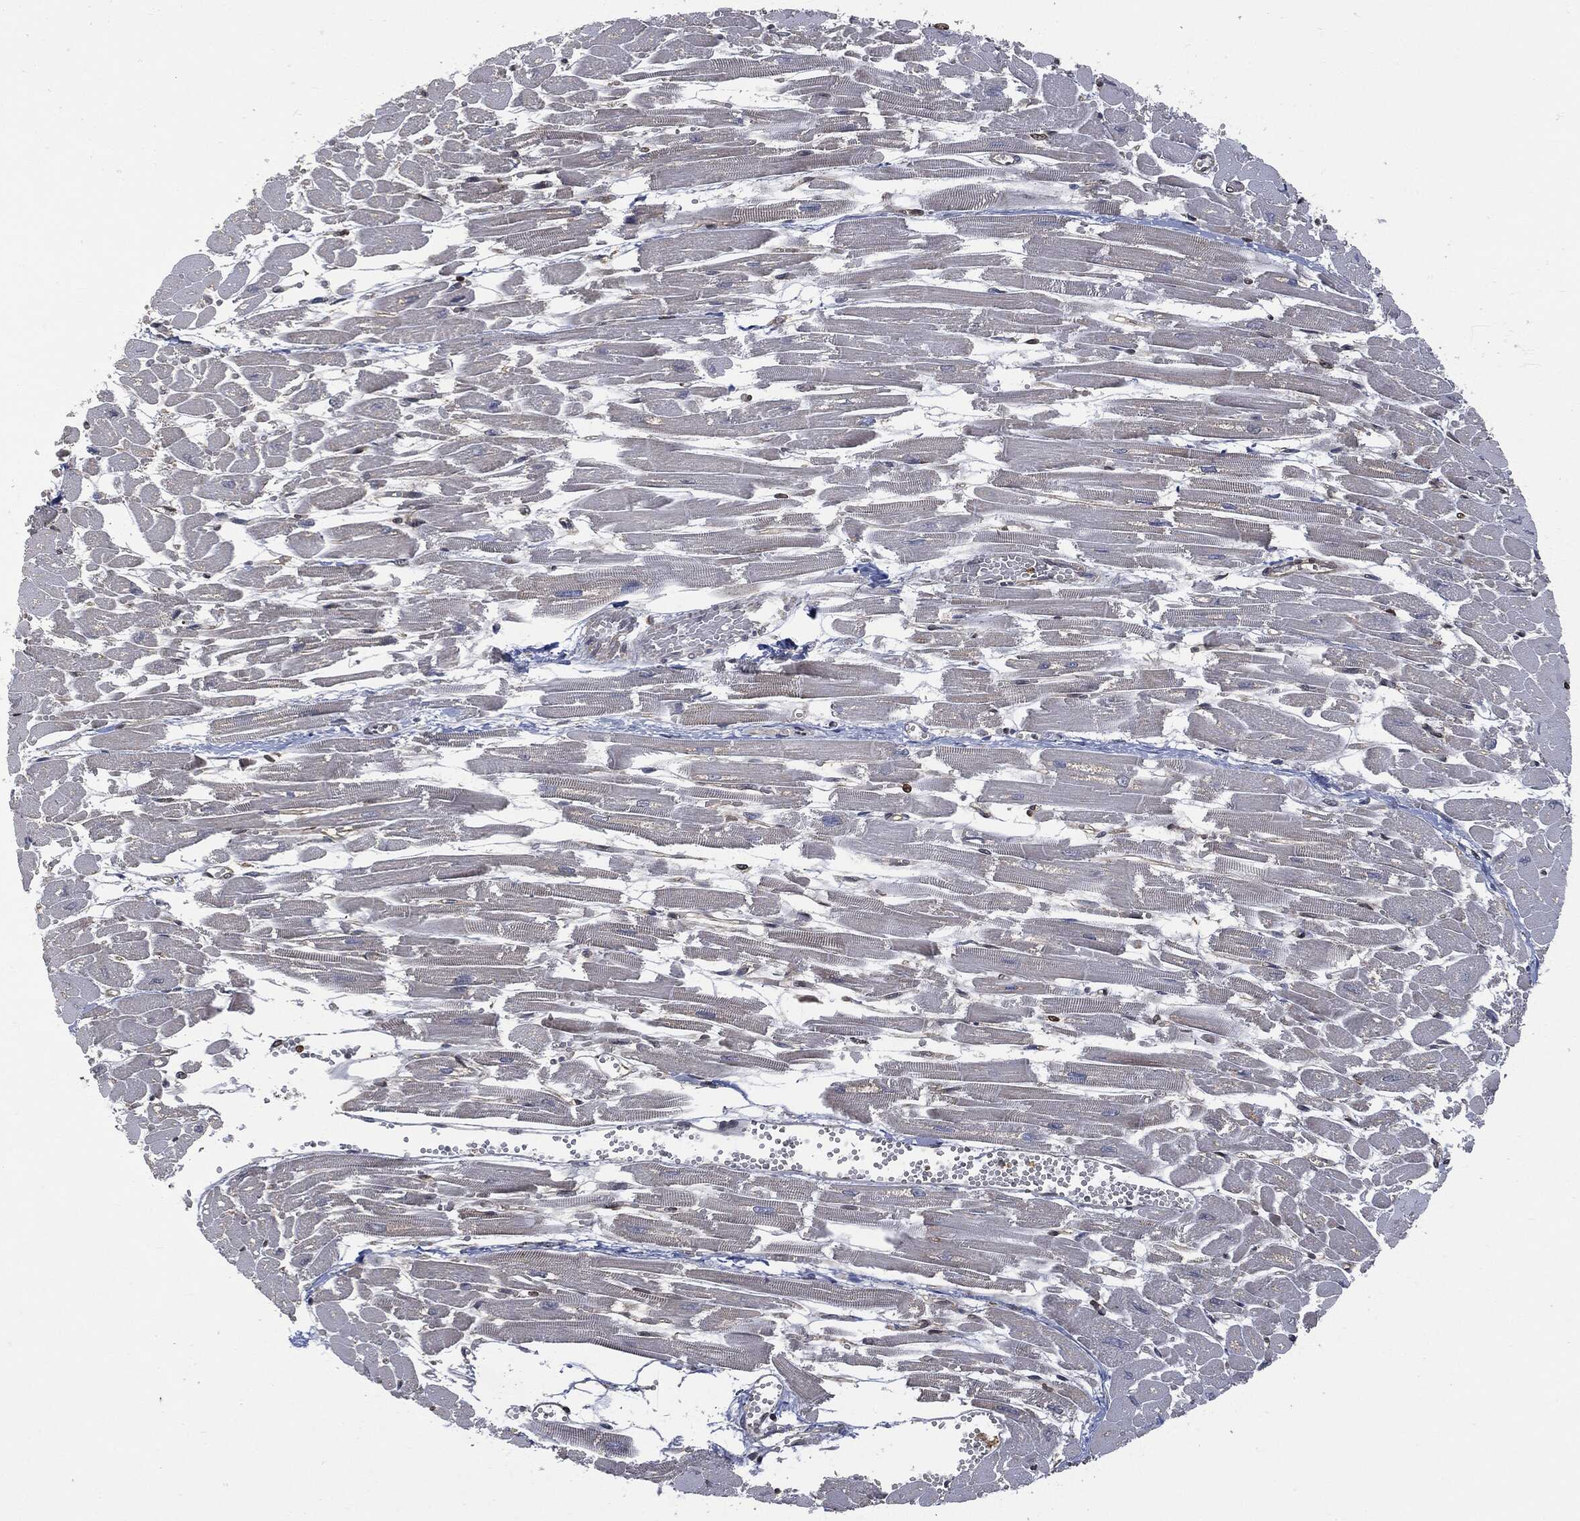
{"staining": {"intensity": "negative", "quantity": "none", "location": "none"}, "tissue": "heart muscle", "cell_type": "Cardiomyocytes", "image_type": "normal", "snomed": [{"axis": "morphology", "description": "Normal tissue, NOS"}, {"axis": "topography", "description": "Heart"}], "caption": "An immunohistochemistry photomicrograph of unremarkable heart muscle is shown. There is no staining in cardiomyocytes of heart muscle. Brightfield microscopy of immunohistochemistry stained with DAB (3,3'-diaminobenzidine) (brown) and hematoxylin (blue), captured at high magnification.", "gene": "PSMB10", "patient": {"sex": "female", "age": 52}}